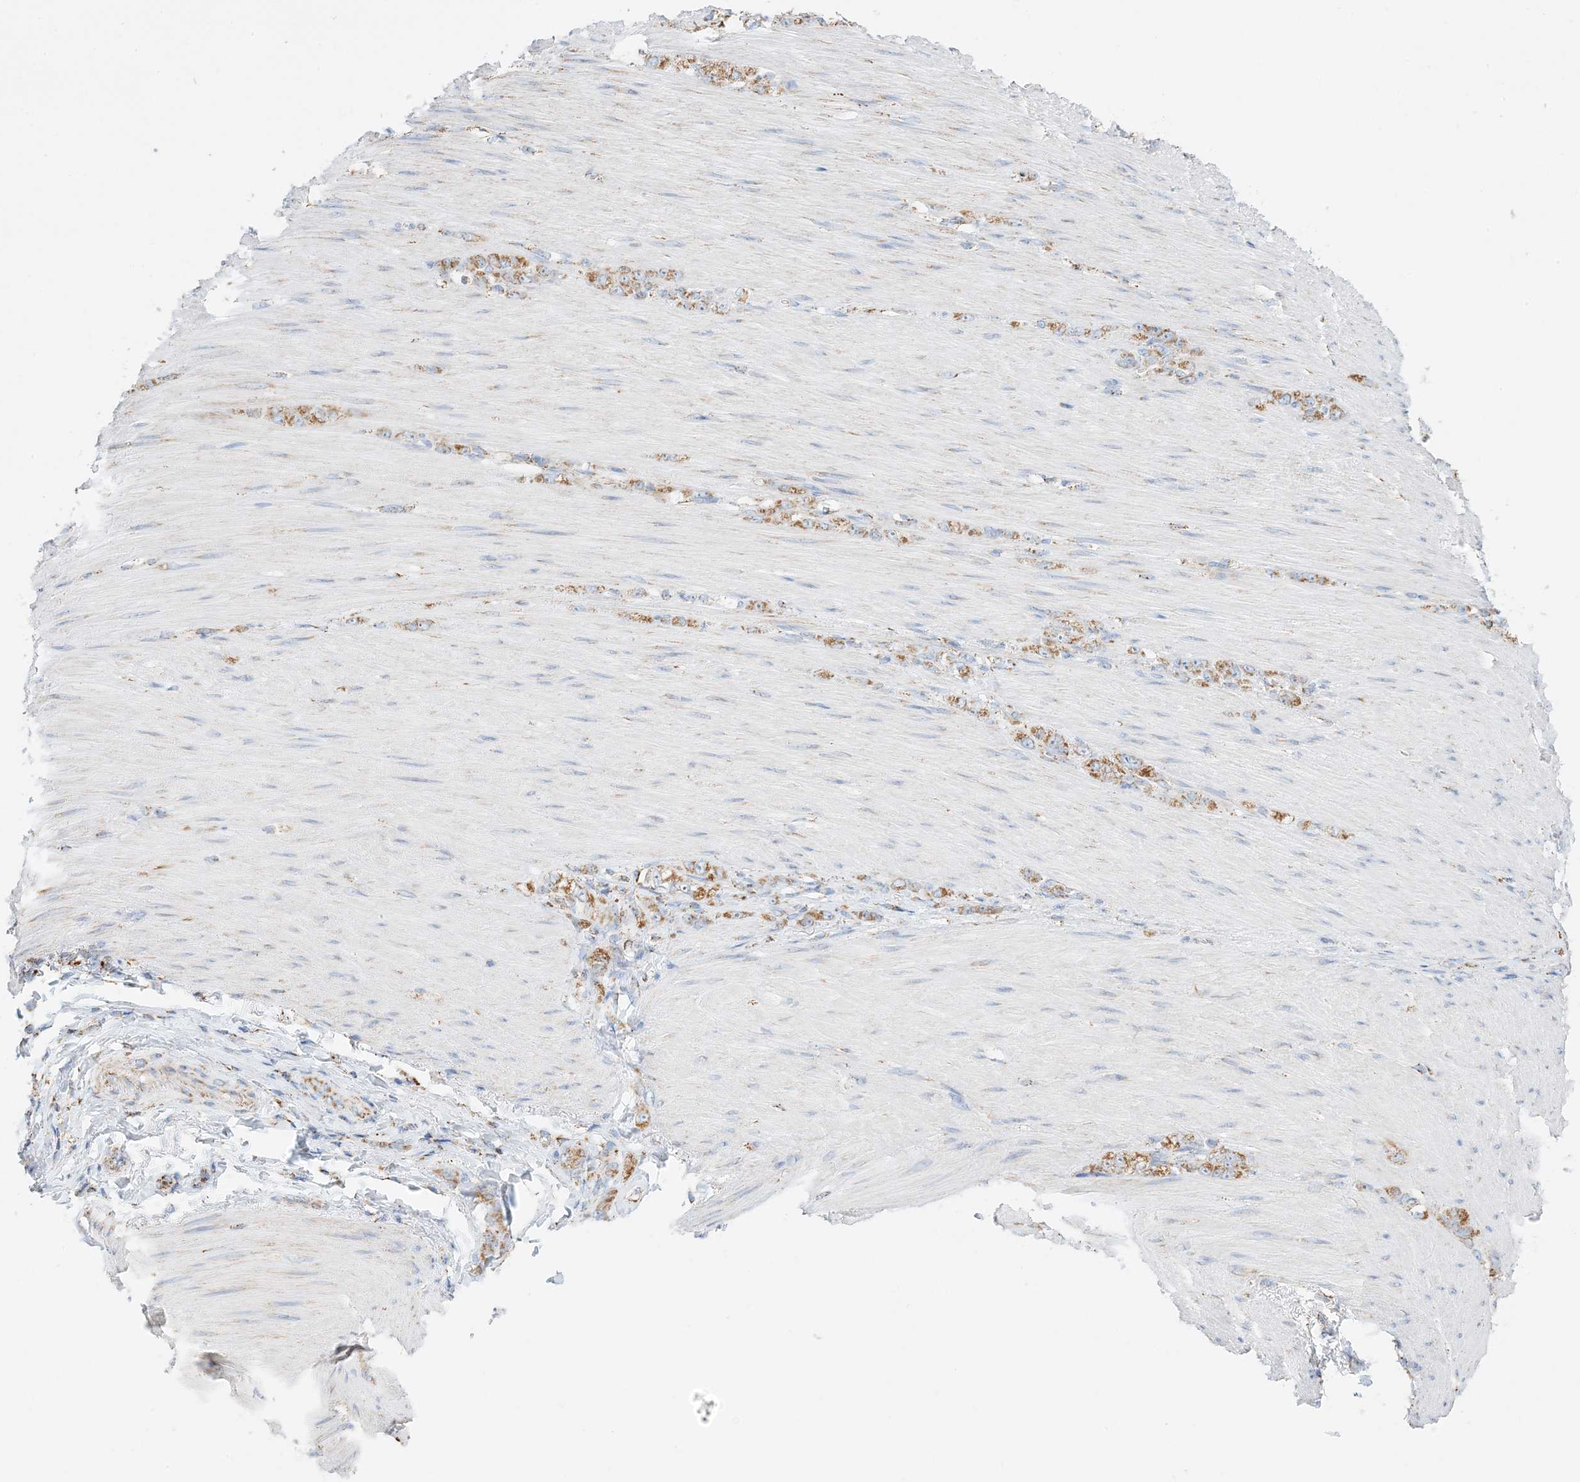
{"staining": {"intensity": "moderate", "quantity": ">75%", "location": "cytoplasmic/membranous"}, "tissue": "stomach cancer", "cell_type": "Tumor cells", "image_type": "cancer", "snomed": [{"axis": "morphology", "description": "Normal tissue, NOS"}, {"axis": "morphology", "description": "Adenocarcinoma, NOS"}, {"axis": "topography", "description": "Stomach"}], "caption": "High-magnification brightfield microscopy of stomach cancer (adenocarcinoma) stained with DAB (3,3'-diaminobenzidine) (brown) and counterstained with hematoxylin (blue). tumor cells exhibit moderate cytoplasmic/membranous positivity is identified in about>75% of cells. (DAB (3,3'-diaminobenzidine) IHC with brightfield microscopy, high magnification).", "gene": "CAPN13", "patient": {"sex": "male", "age": 82}}